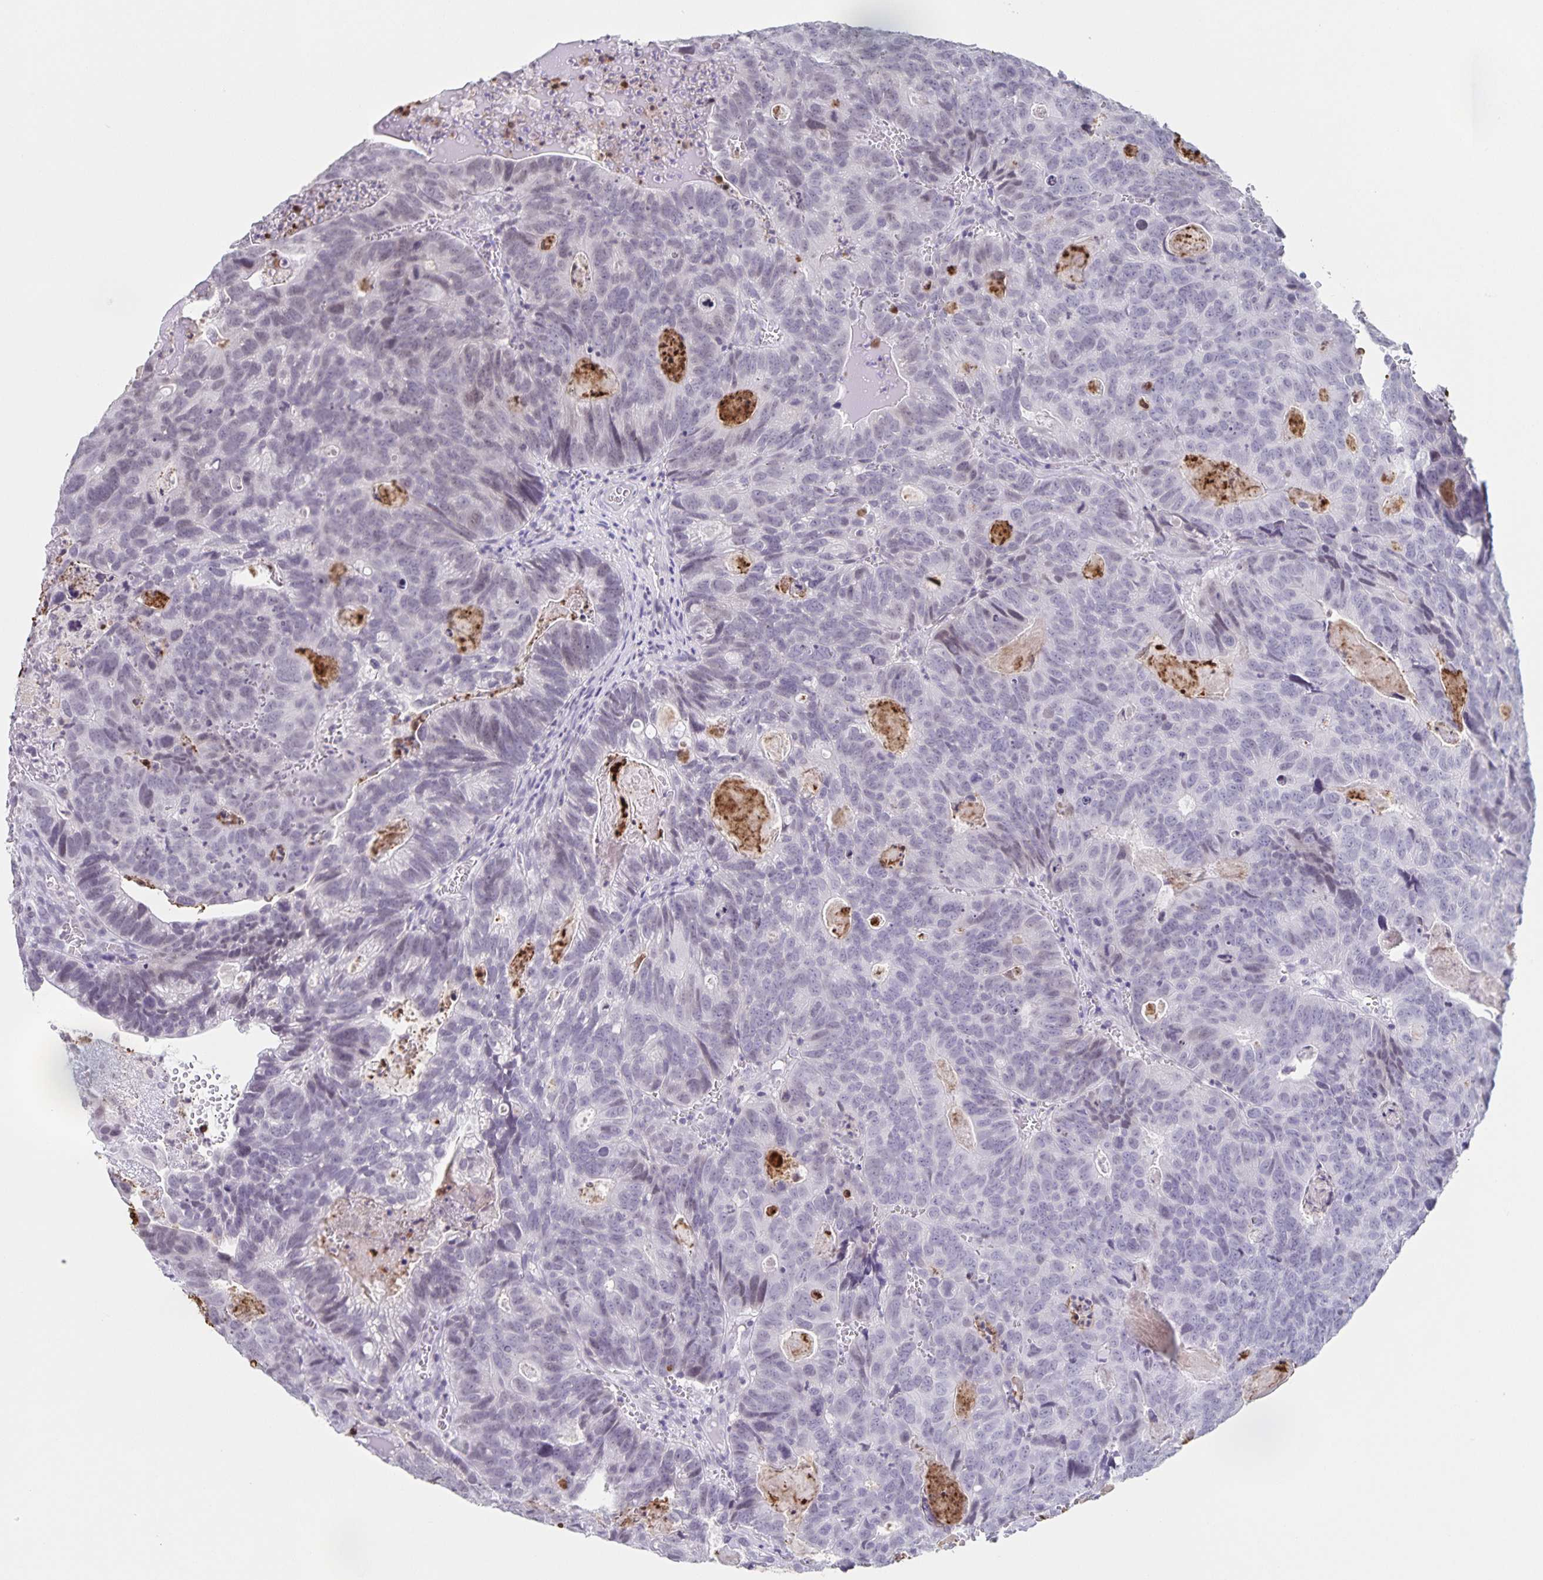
{"staining": {"intensity": "weak", "quantity": "<25%", "location": "nuclear"}, "tissue": "head and neck cancer", "cell_type": "Tumor cells", "image_type": "cancer", "snomed": [{"axis": "morphology", "description": "Adenocarcinoma, NOS"}, {"axis": "topography", "description": "Head-Neck"}], "caption": "A high-resolution micrograph shows immunohistochemistry (IHC) staining of head and neck cancer (adenocarcinoma), which reveals no significant expression in tumor cells. (Stains: DAB (3,3'-diaminobenzidine) IHC with hematoxylin counter stain, Microscopy: brightfield microscopy at high magnification).", "gene": "LCE6A", "patient": {"sex": "male", "age": 62}}